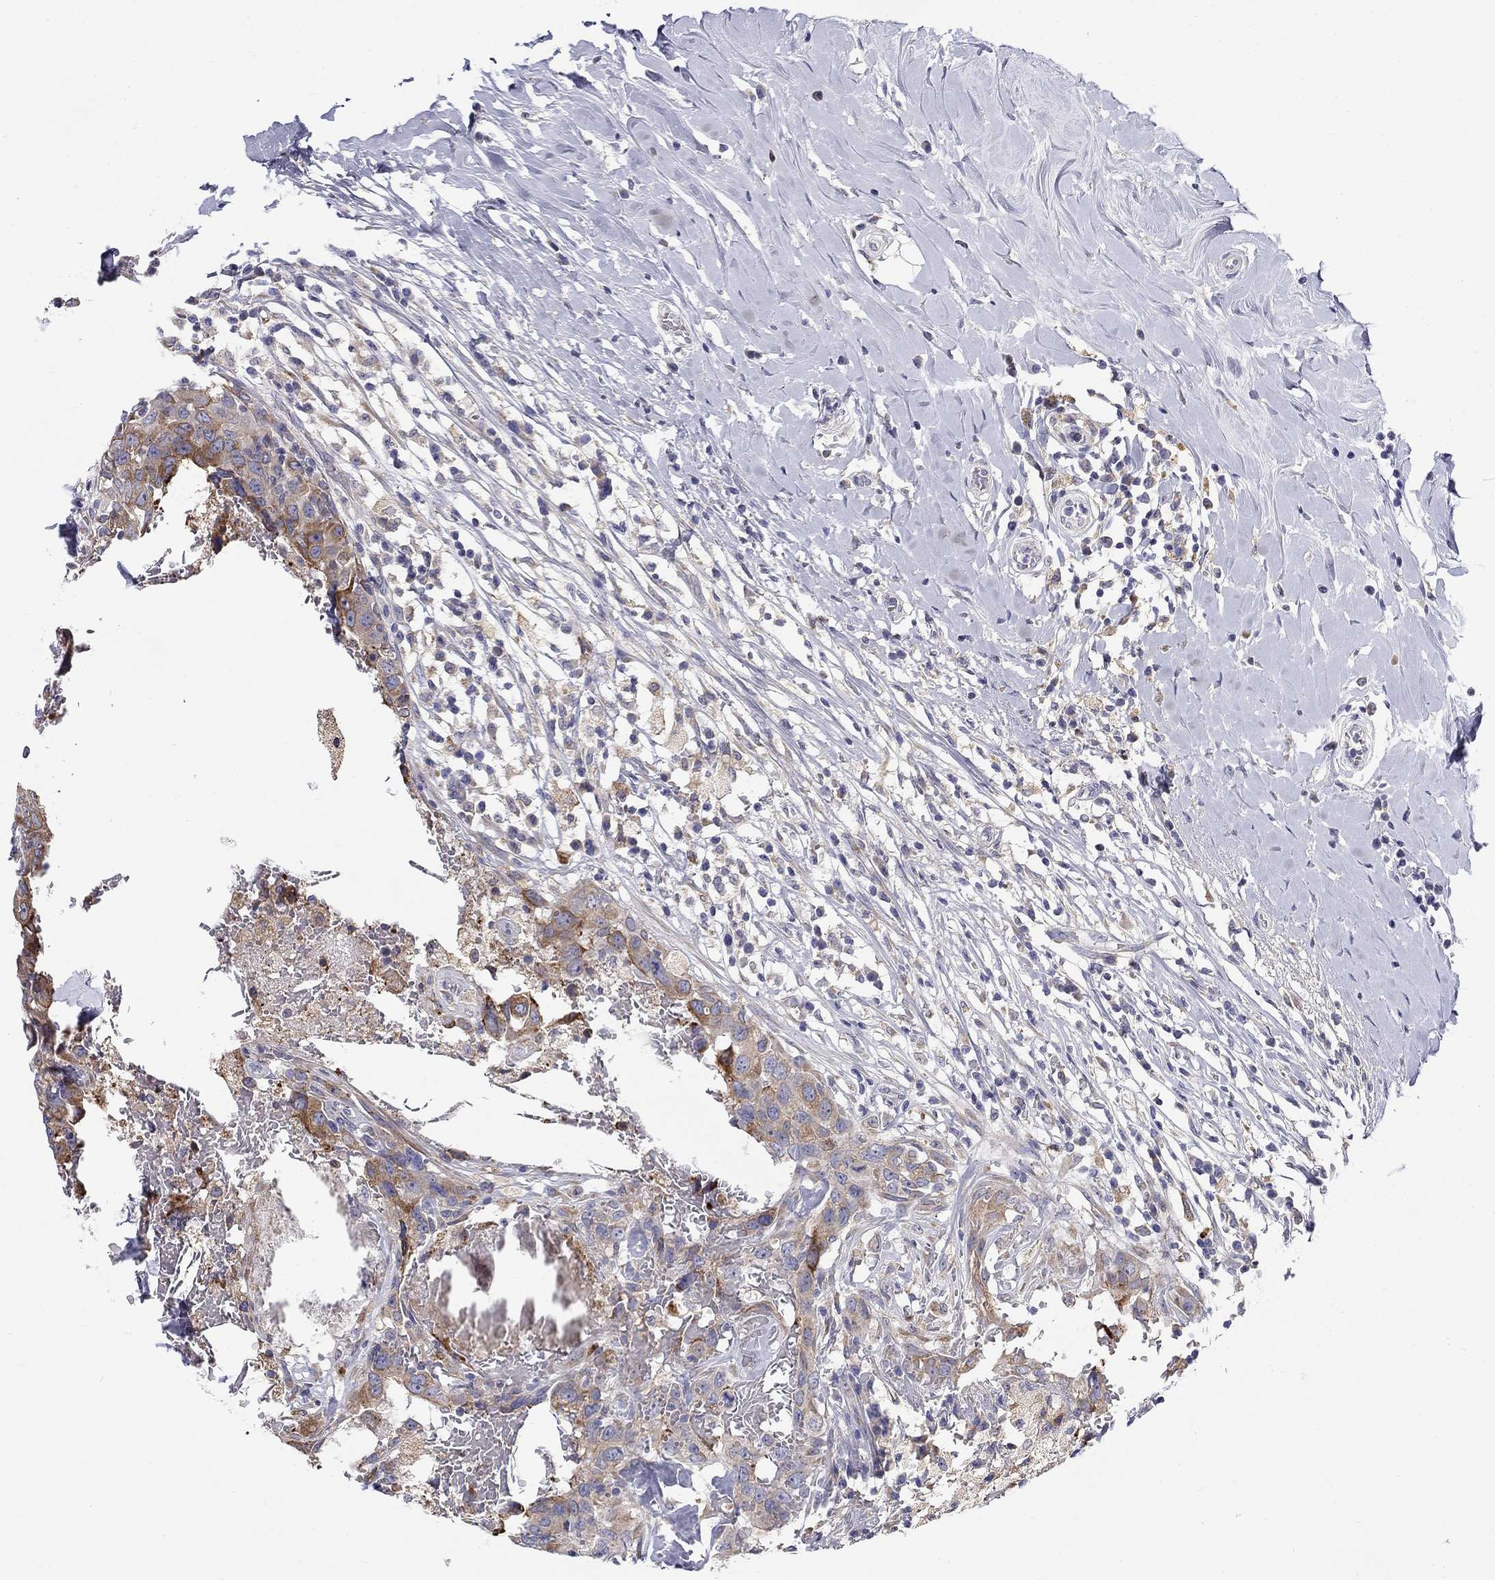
{"staining": {"intensity": "moderate", "quantity": "25%-75%", "location": "cytoplasmic/membranous"}, "tissue": "breast cancer", "cell_type": "Tumor cells", "image_type": "cancer", "snomed": [{"axis": "morphology", "description": "Duct carcinoma"}, {"axis": "topography", "description": "Breast"}], "caption": "Immunohistochemical staining of breast cancer exhibits moderate cytoplasmic/membranous protein positivity in about 25%-75% of tumor cells. (Stains: DAB (3,3'-diaminobenzidine) in brown, nuclei in blue, Microscopy: brightfield microscopy at high magnification).", "gene": "QRFPR", "patient": {"sex": "female", "age": 27}}